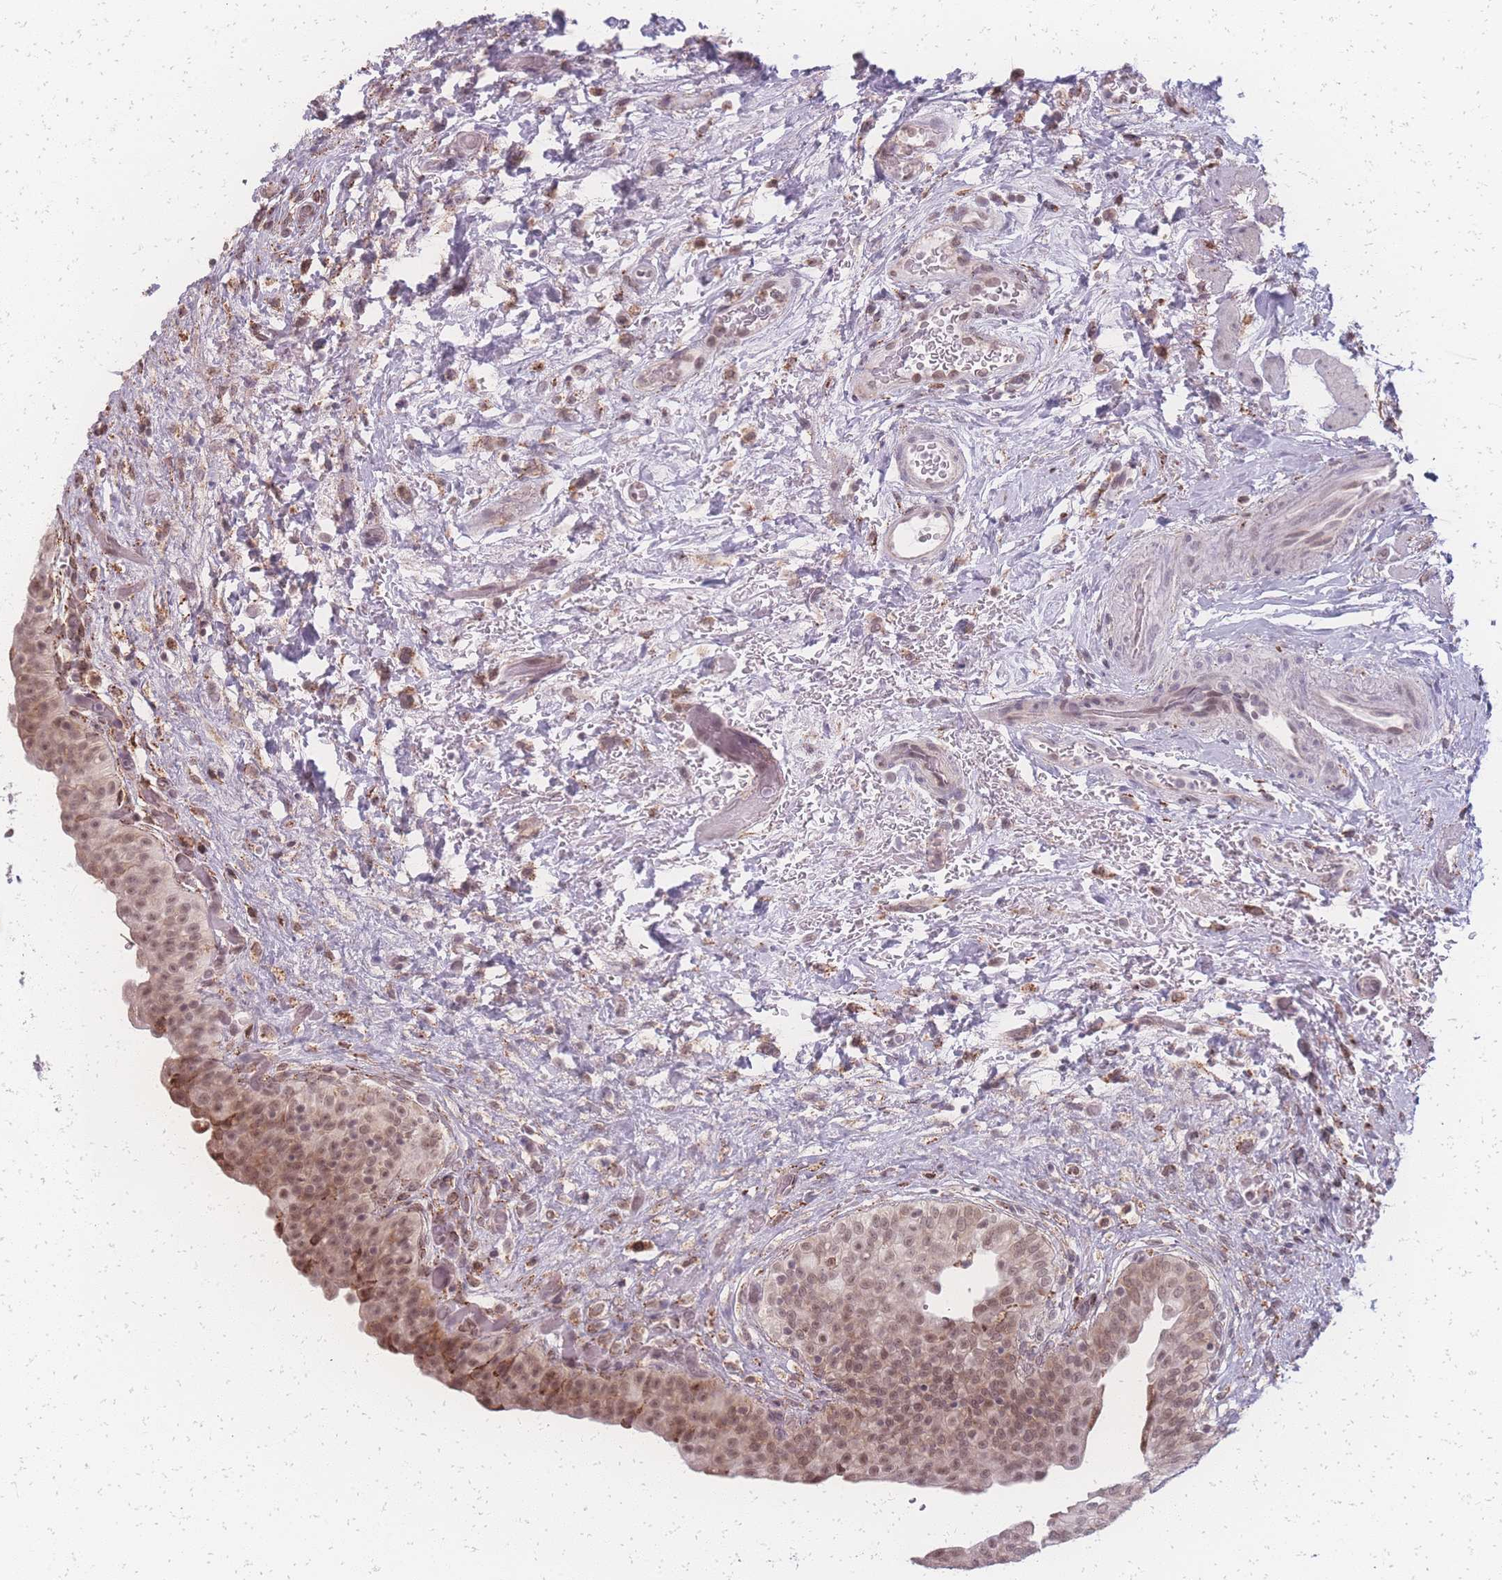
{"staining": {"intensity": "moderate", "quantity": "25%-75%", "location": "cytoplasmic/membranous,nuclear"}, "tissue": "urinary bladder", "cell_type": "Urothelial cells", "image_type": "normal", "snomed": [{"axis": "morphology", "description": "Normal tissue, NOS"}, {"axis": "topography", "description": "Urinary bladder"}], "caption": "A medium amount of moderate cytoplasmic/membranous,nuclear expression is appreciated in approximately 25%-75% of urothelial cells in normal urinary bladder.", "gene": "ZC3H13", "patient": {"sex": "male", "age": 69}}